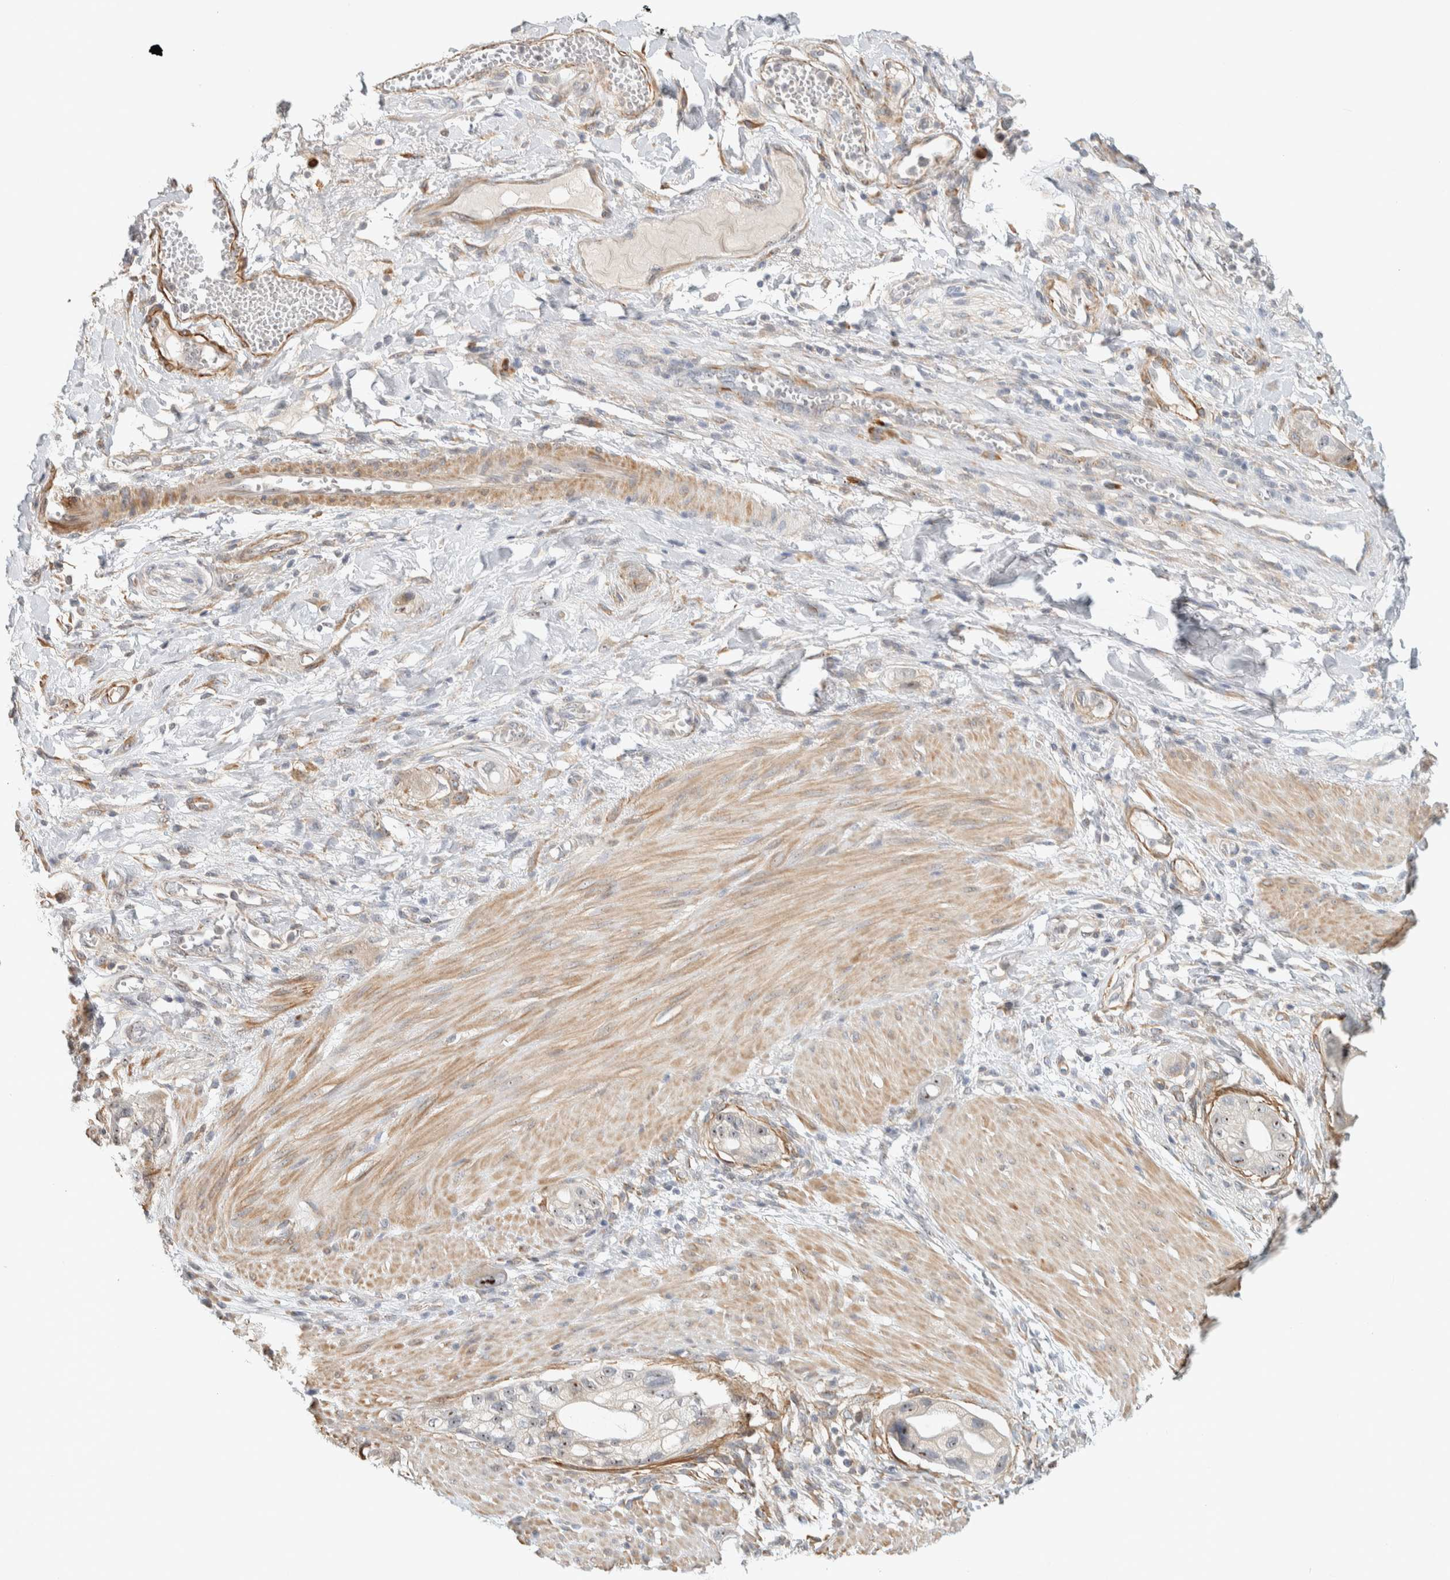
{"staining": {"intensity": "moderate", "quantity": "<25%", "location": "nuclear"}, "tissue": "stomach cancer", "cell_type": "Tumor cells", "image_type": "cancer", "snomed": [{"axis": "morphology", "description": "Adenocarcinoma, NOS"}, {"axis": "topography", "description": "Stomach"}, {"axis": "topography", "description": "Stomach, lower"}], "caption": "Immunohistochemistry image of neoplastic tissue: human stomach cancer (adenocarcinoma) stained using IHC demonstrates low levels of moderate protein expression localized specifically in the nuclear of tumor cells, appearing as a nuclear brown color.", "gene": "KLHL40", "patient": {"sex": "female", "age": 48}}